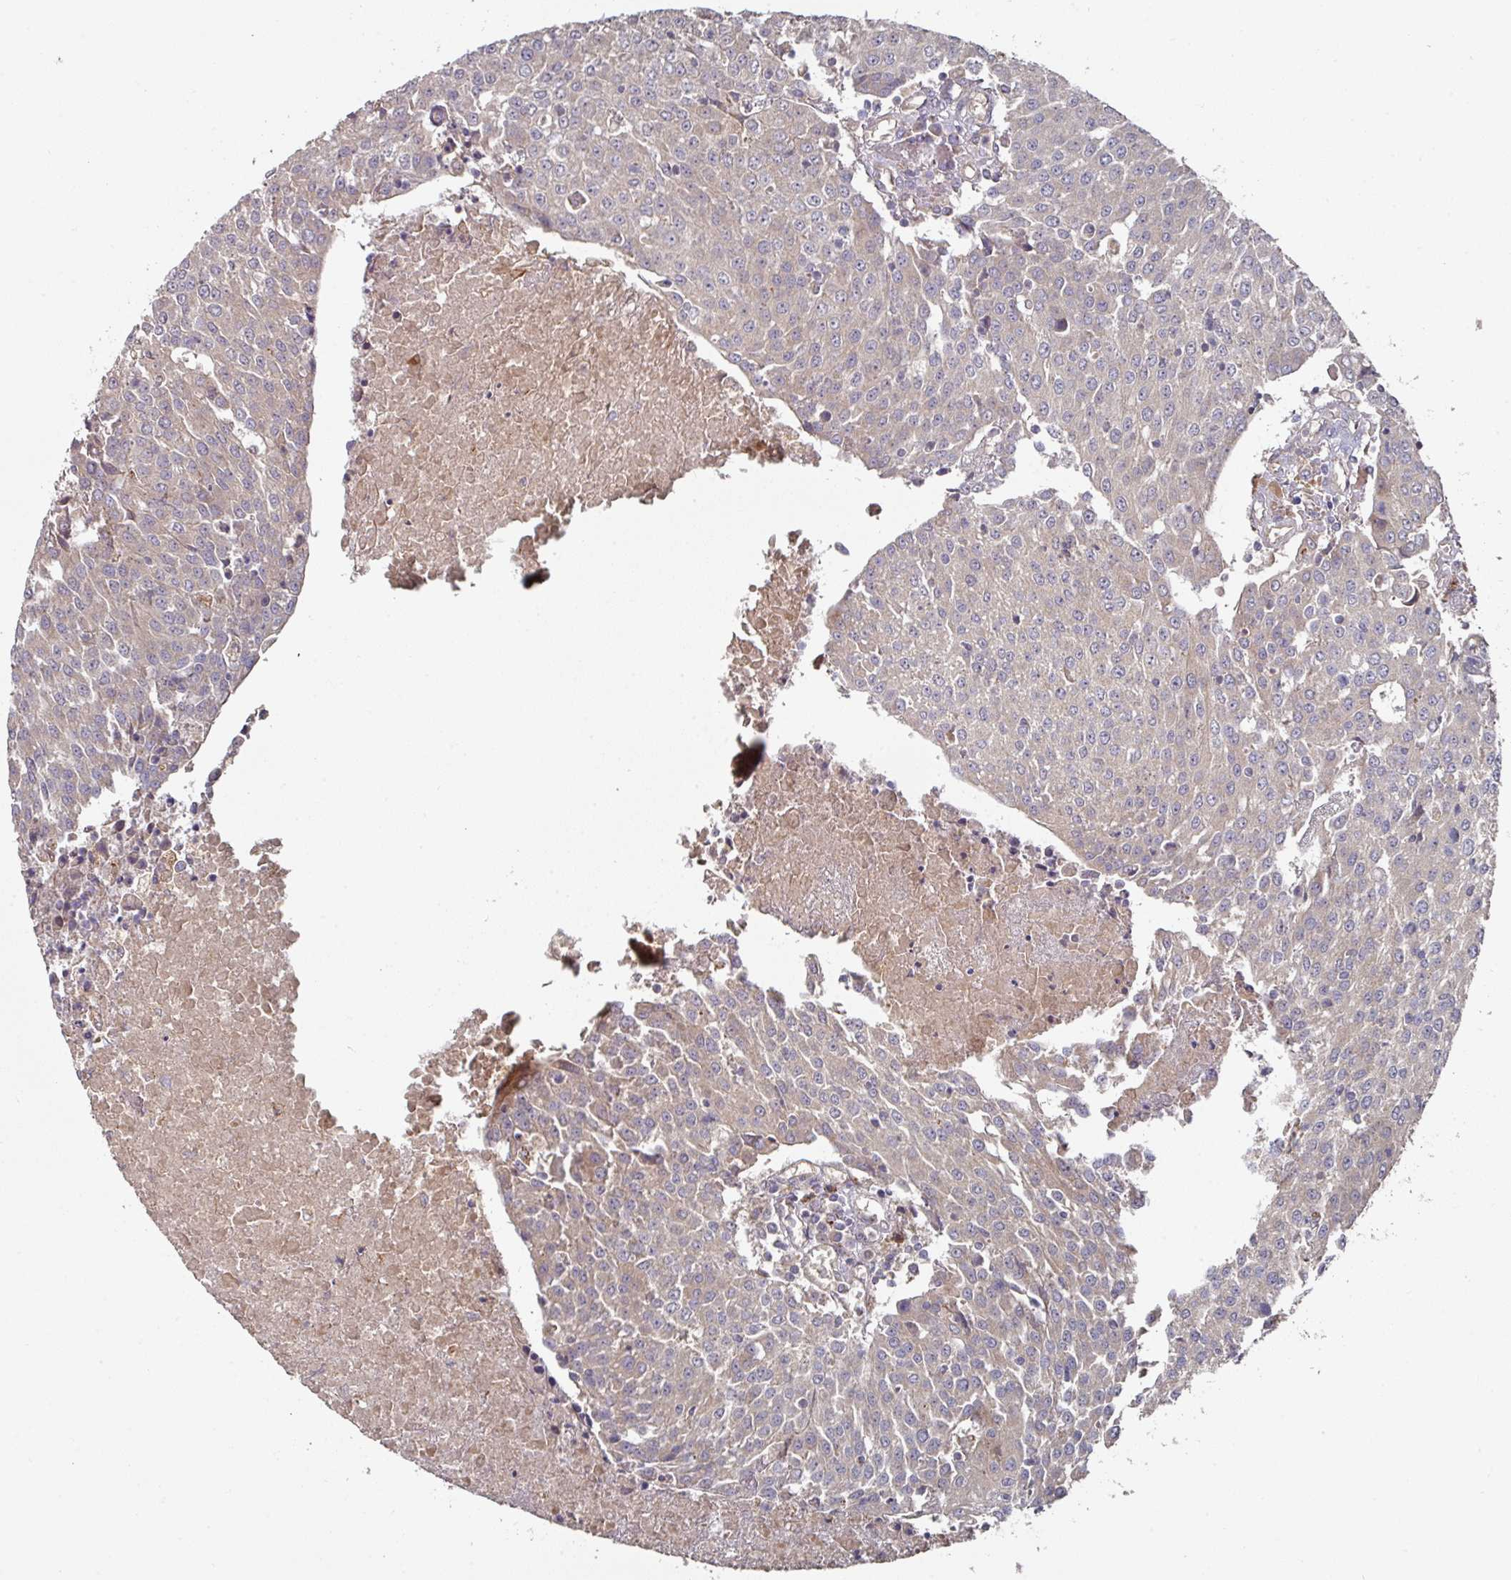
{"staining": {"intensity": "negative", "quantity": "none", "location": "none"}, "tissue": "urothelial cancer", "cell_type": "Tumor cells", "image_type": "cancer", "snomed": [{"axis": "morphology", "description": "Urothelial carcinoma, High grade"}, {"axis": "topography", "description": "Urinary bladder"}], "caption": "Immunohistochemistry micrograph of neoplastic tissue: human urothelial cancer stained with DAB exhibits no significant protein expression in tumor cells.", "gene": "DNAJC7", "patient": {"sex": "female", "age": 85}}